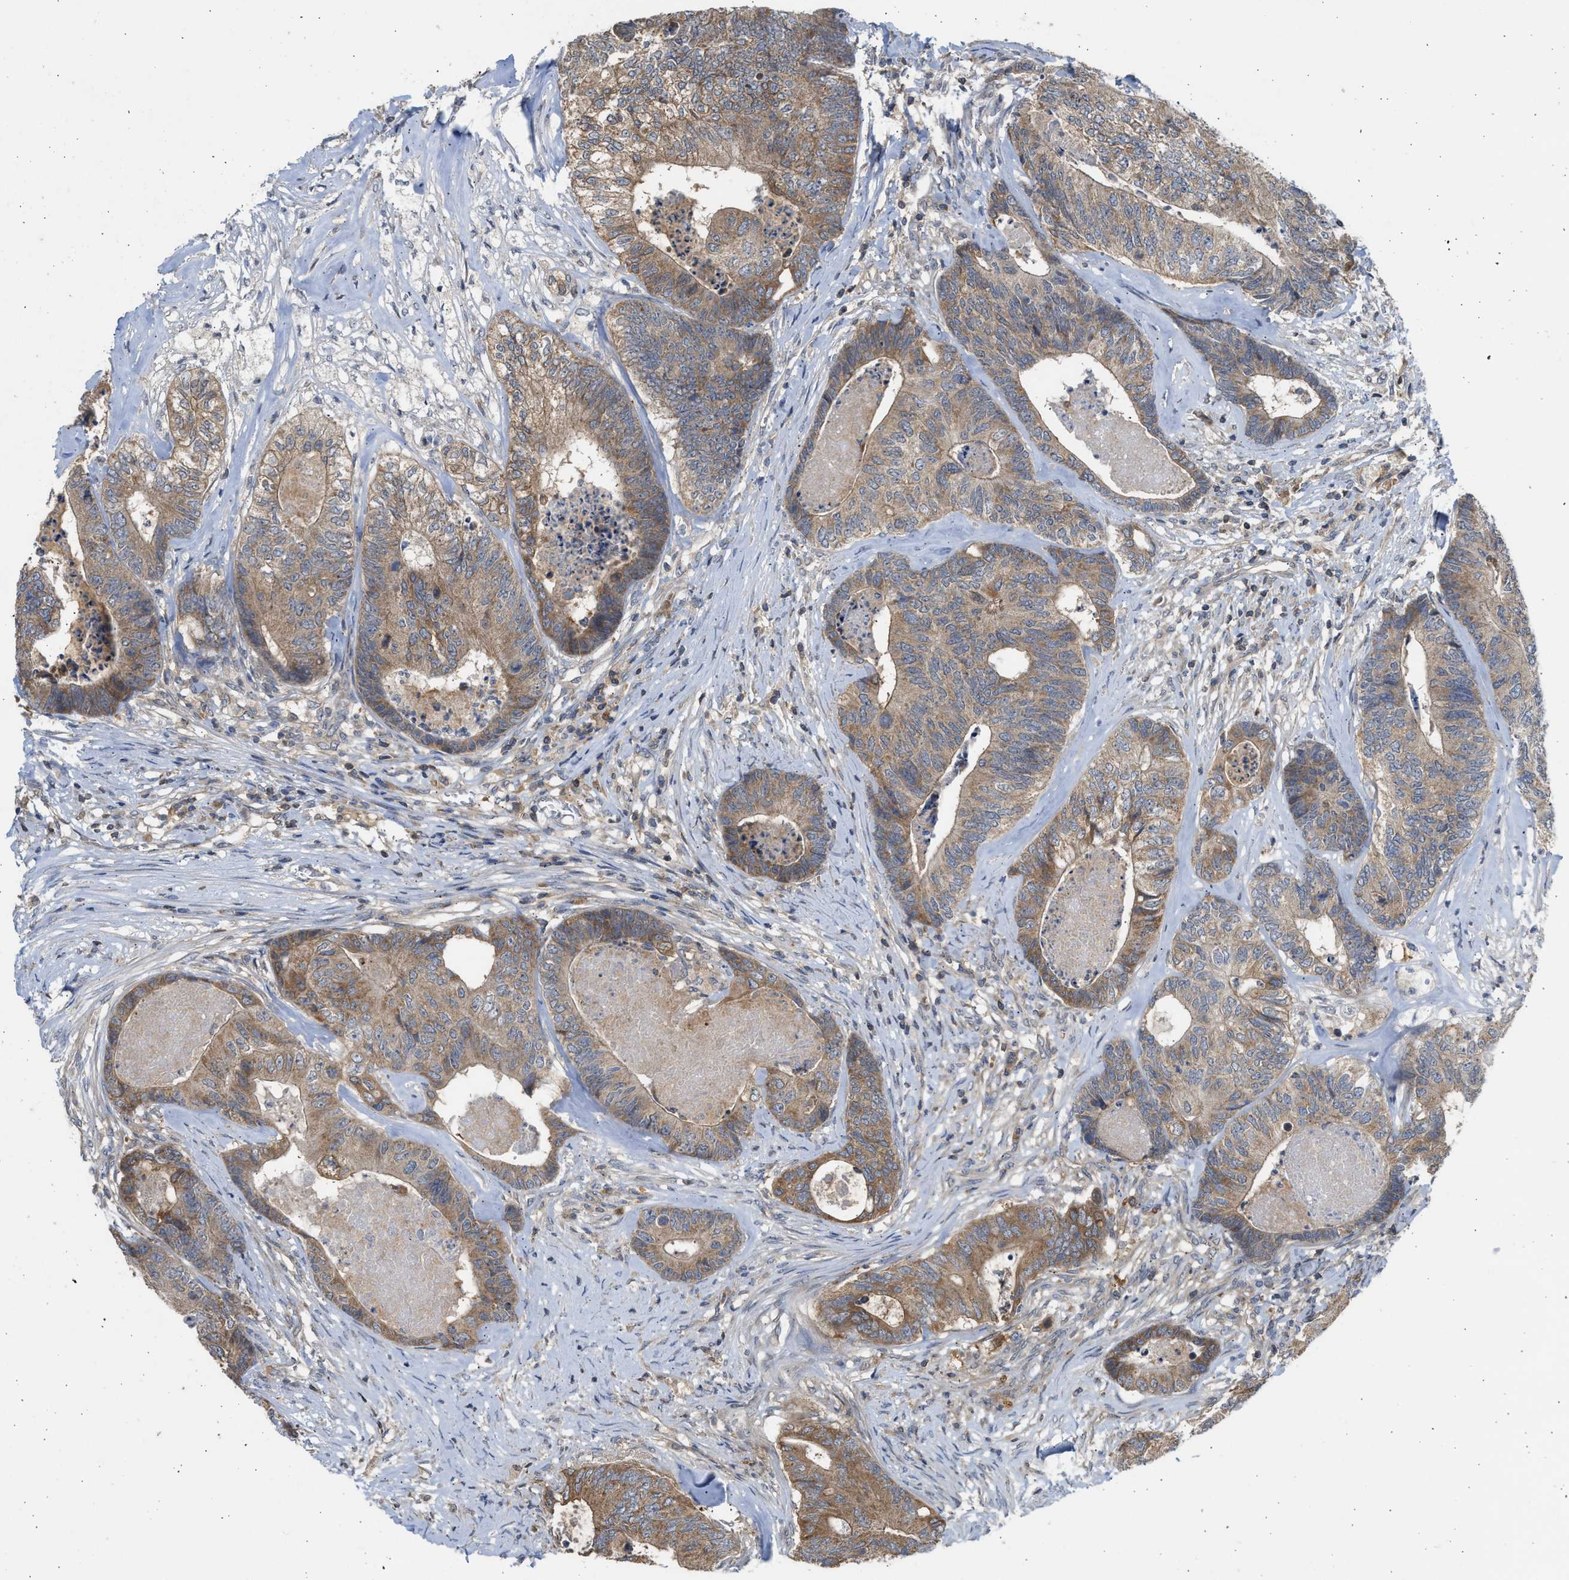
{"staining": {"intensity": "moderate", "quantity": ">75%", "location": "cytoplasmic/membranous"}, "tissue": "colorectal cancer", "cell_type": "Tumor cells", "image_type": "cancer", "snomed": [{"axis": "morphology", "description": "Adenocarcinoma, NOS"}, {"axis": "topography", "description": "Colon"}], "caption": "Colorectal cancer stained with immunohistochemistry reveals moderate cytoplasmic/membranous expression in approximately >75% of tumor cells.", "gene": "CYP1A1", "patient": {"sex": "female", "age": 67}}